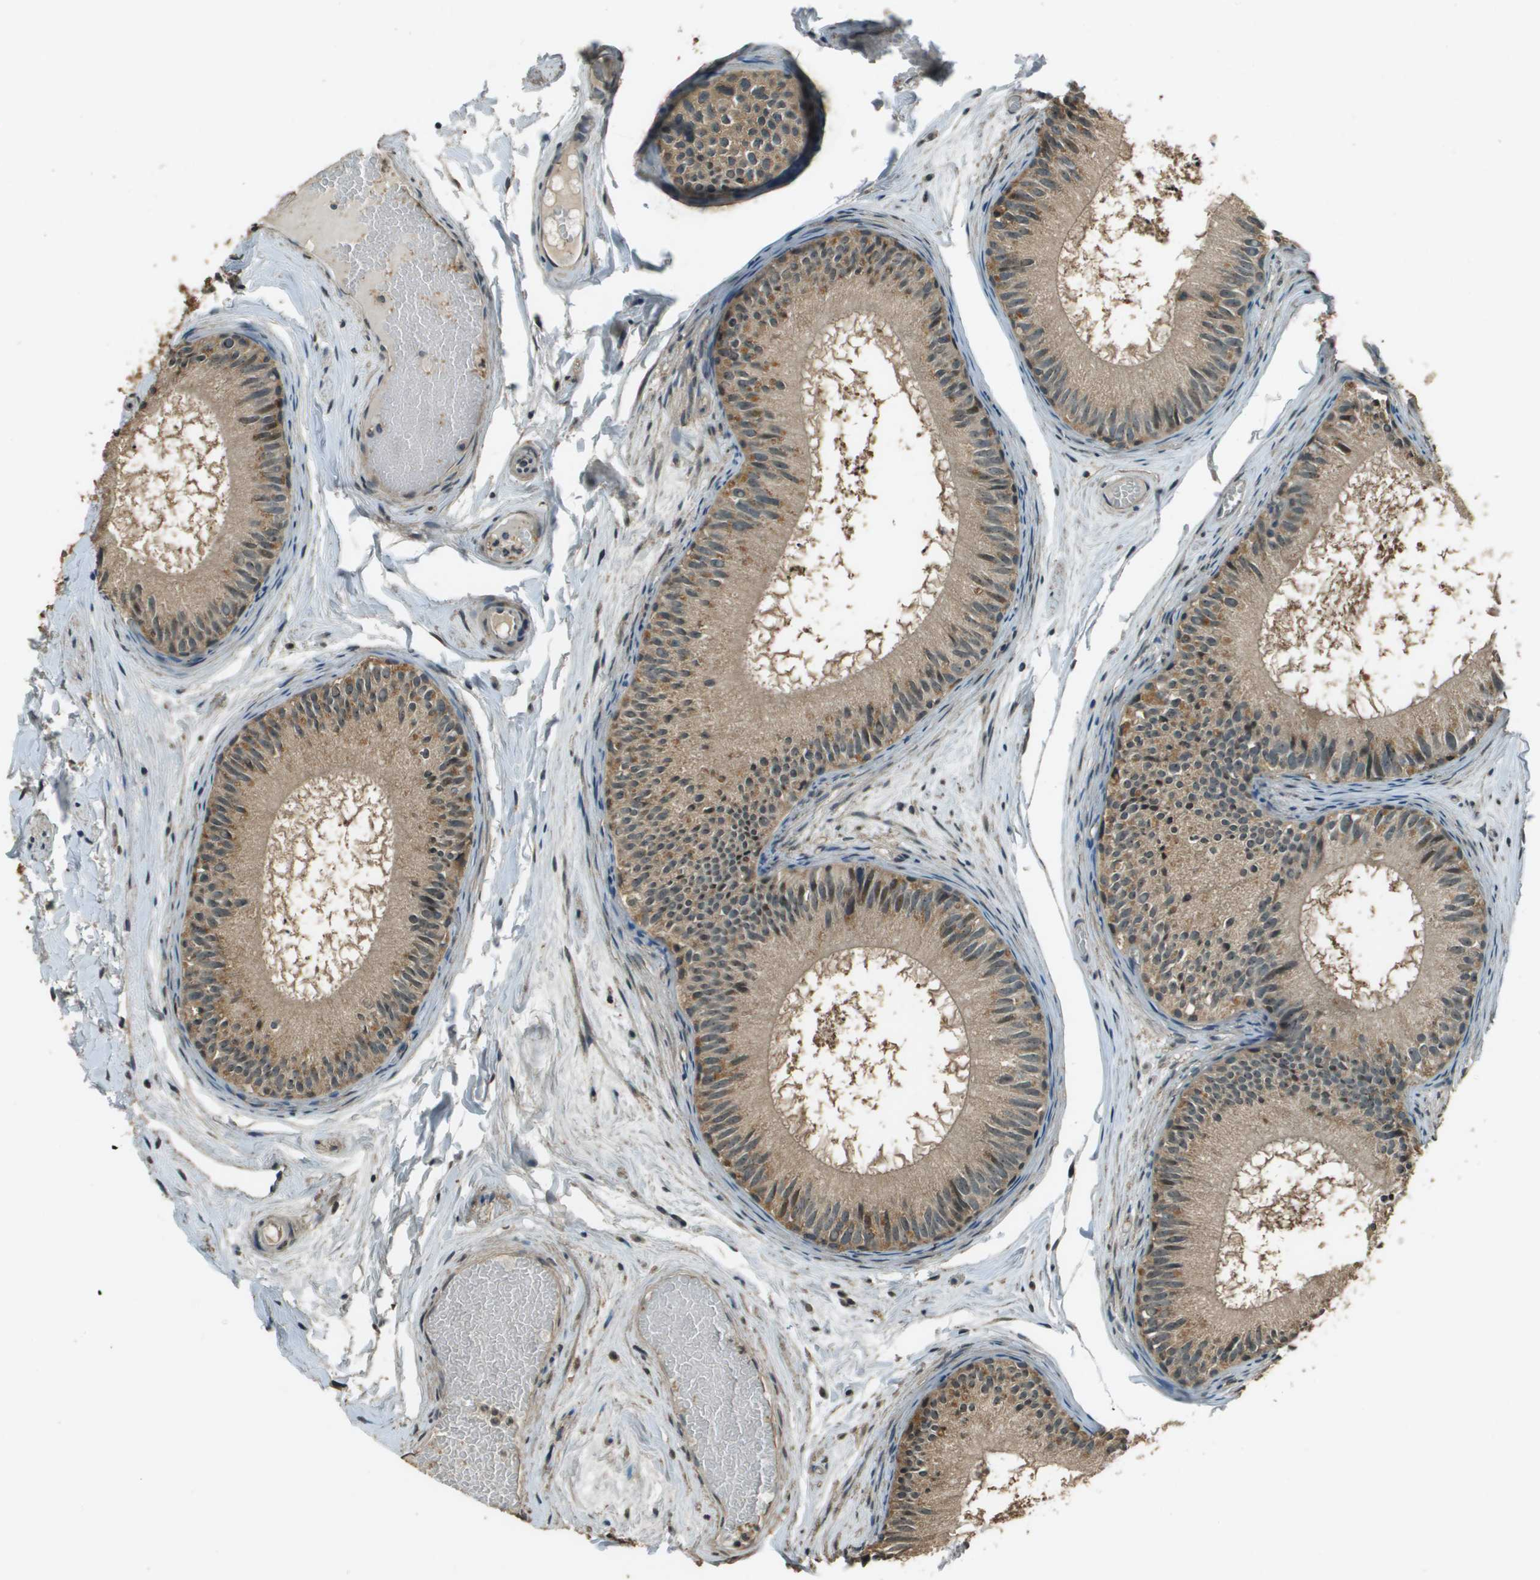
{"staining": {"intensity": "moderate", "quantity": ">75%", "location": "cytoplasmic/membranous"}, "tissue": "epididymis", "cell_type": "Glandular cells", "image_type": "normal", "snomed": [{"axis": "morphology", "description": "Normal tissue, NOS"}, {"axis": "topography", "description": "Epididymis"}], "caption": "Epididymis stained for a protein shows moderate cytoplasmic/membranous positivity in glandular cells.", "gene": "SDC3", "patient": {"sex": "male", "age": 46}}